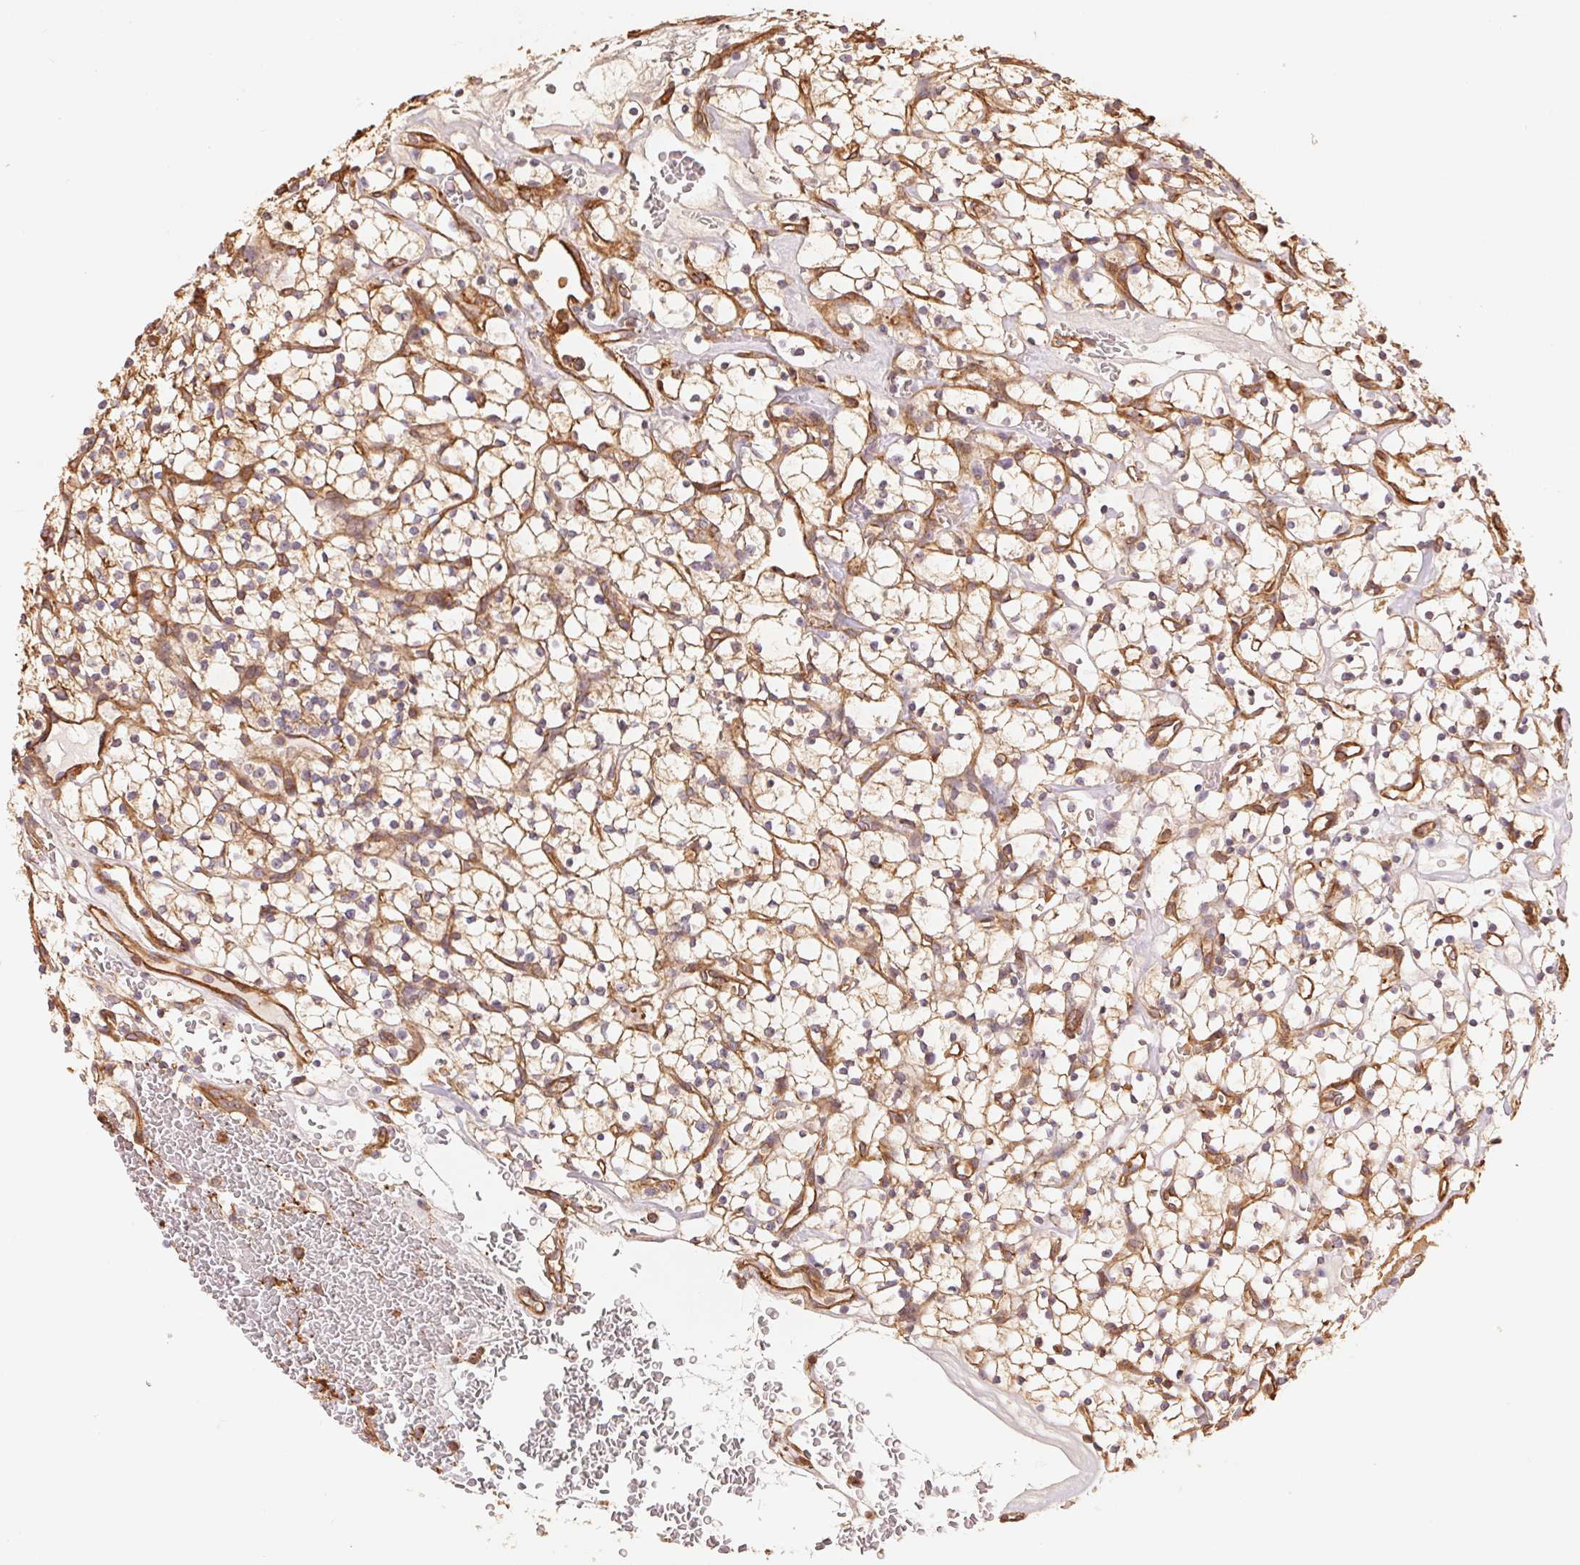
{"staining": {"intensity": "weak", "quantity": ">75%", "location": "cytoplasmic/membranous"}, "tissue": "renal cancer", "cell_type": "Tumor cells", "image_type": "cancer", "snomed": [{"axis": "morphology", "description": "Adenocarcinoma, NOS"}, {"axis": "topography", "description": "Kidney"}], "caption": "Immunohistochemistry (IHC) (DAB (3,3'-diaminobenzidine)) staining of human adenocarcinoma (renal) reveals weak cytoplasmic/membranous protein positivity in about >75% of tumor cells.", "gene": "FRAS1", "patient": {"sex": "female", "age": 64}}